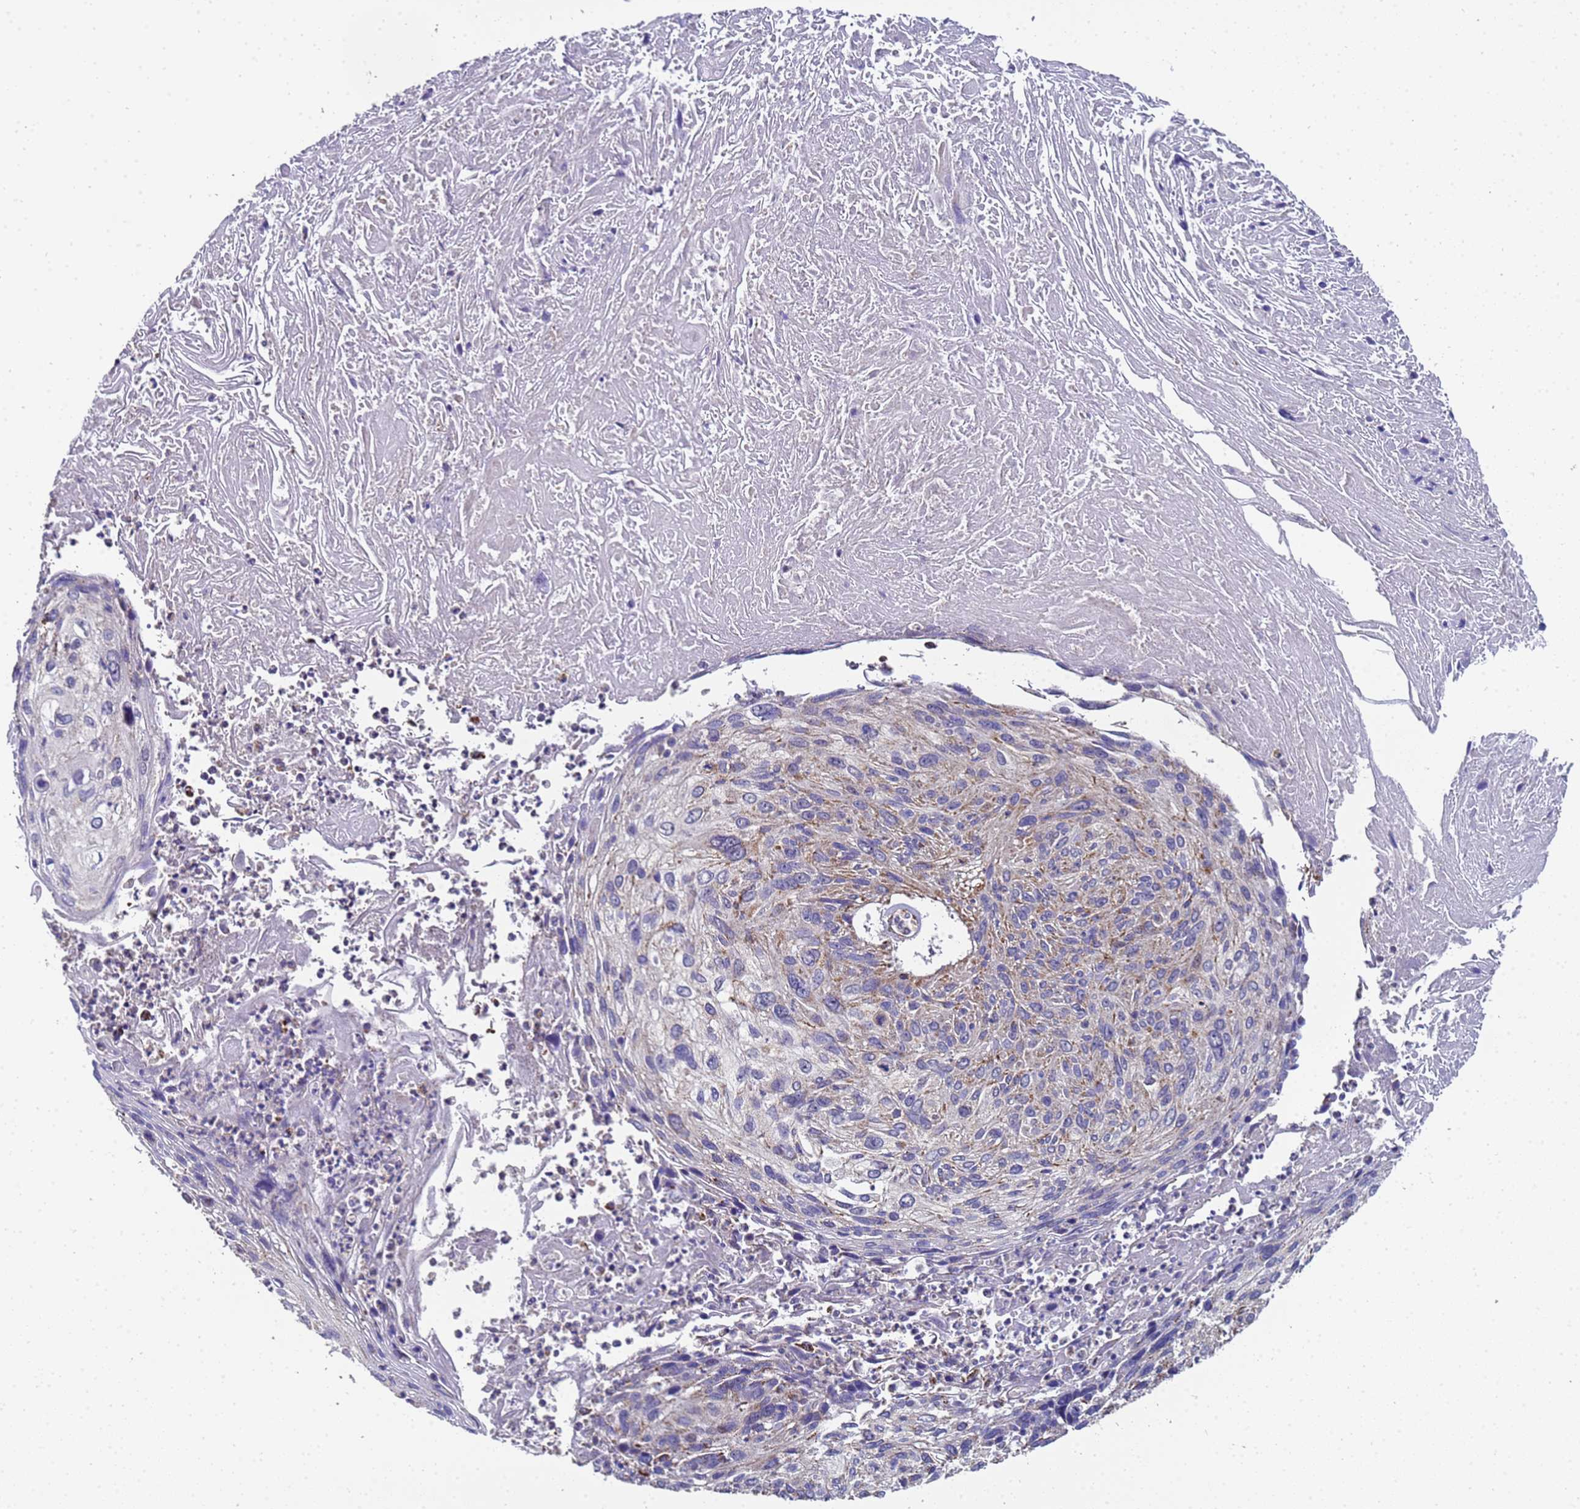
{"staining": {"intensity": "moderate", "quantity": "<25%", "location": "cytoplasmic/membranous"}, "tissue": "cervical cancer", "cell_type": "Tumor cells", "image_type": "cancer", "snomed": [{"axis": "morphology", "description": "Squamous cell carcinoma, NOS"}, {"axis": "topography", "description": "Cervix"}], "caption": "IHC photomicrograph of neoplastic tissue: squamous cell carcinoma (cervical) stained using immunohistochemistry displays low levels of moderate protein expression localized specifically in the cytoplasmic/membranous of tumor cells, appearing as a cytoplasmic/membranous brown color.", "gene": "MRPS12", "patient": {"sex": "female", "age": 51}}